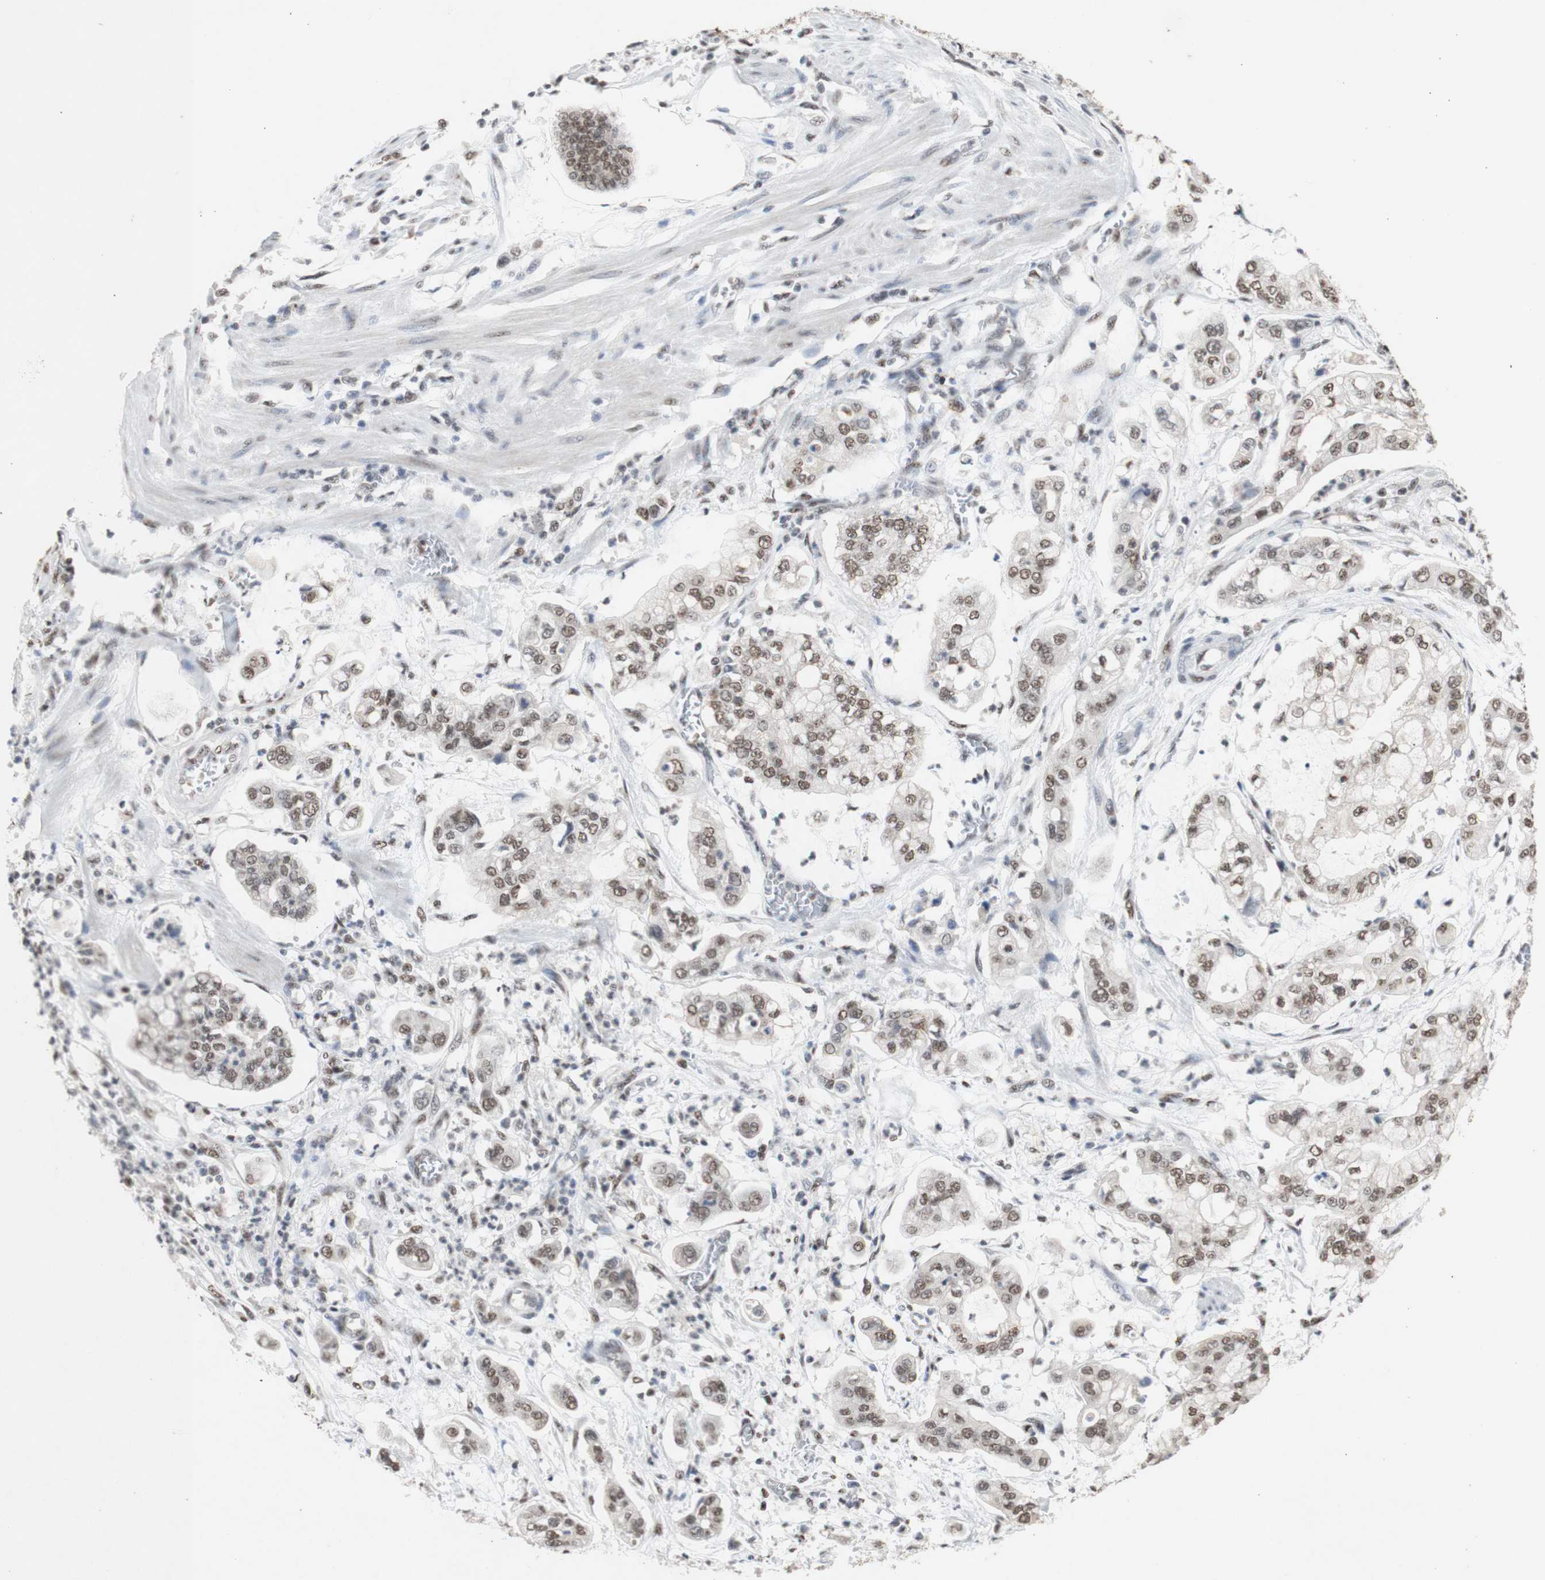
{"staining": {"intensity": "moderate", "quantity": ">75%", "location": "nuclear"}, "tissue": "stomach cancer", "cell_type": "Tumor cells", "image_type": "cancer", "snomed": [{"axis": "morphology", "description": "Adenocarcinoma, NOS"}, {"axis": "topography", "description": "Stomach"}], "caption": "There is medium levels of moderate nuclear expression in tumor cells of stomach adenocarcinoma, as demonstrated by immunohistochemical staining (brown color).", "gene": "SNRPB", "patient": {"sex": "male", "age": 76}}